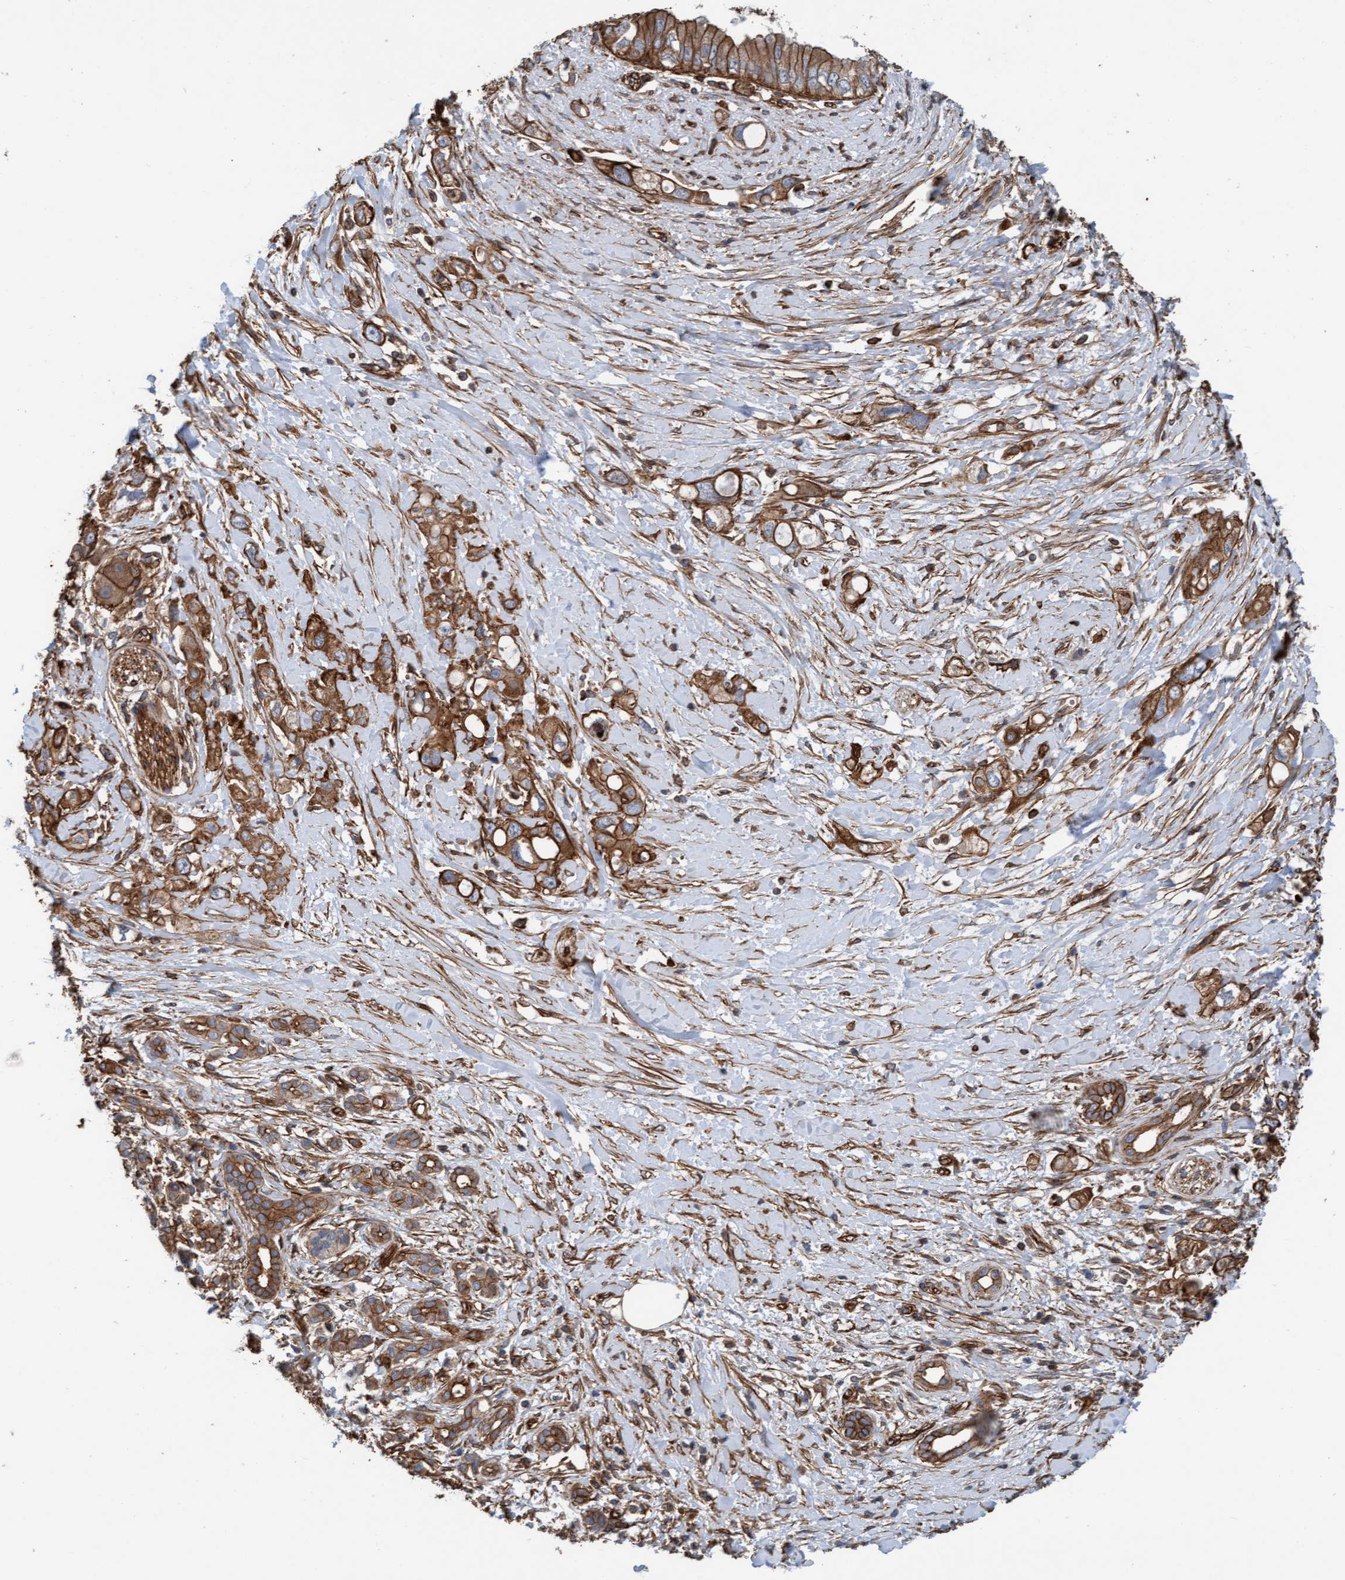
{"staining": {"intensity": "strong", "quantity": ">75%", "location": "cytoplasmic/membranous"}, "tissue": "pancreatic cancer", "cell_type": "Tumor cells", "image_type": "cancer", "snomed": [{"axis": "morphology", "description": "Adenocarcinoma, NOS"}, {"axis": "topography", "description": "Pancreas"}], "caption": "Immunohistochemical staining of human adenocarcinoma (pancreatic) shows high levels of strong cytoplasmic/membranous protein staining in about >75% of tumor cells.", "gene": "STXBP4", "patient": {"sex": "female", "age": 56}}